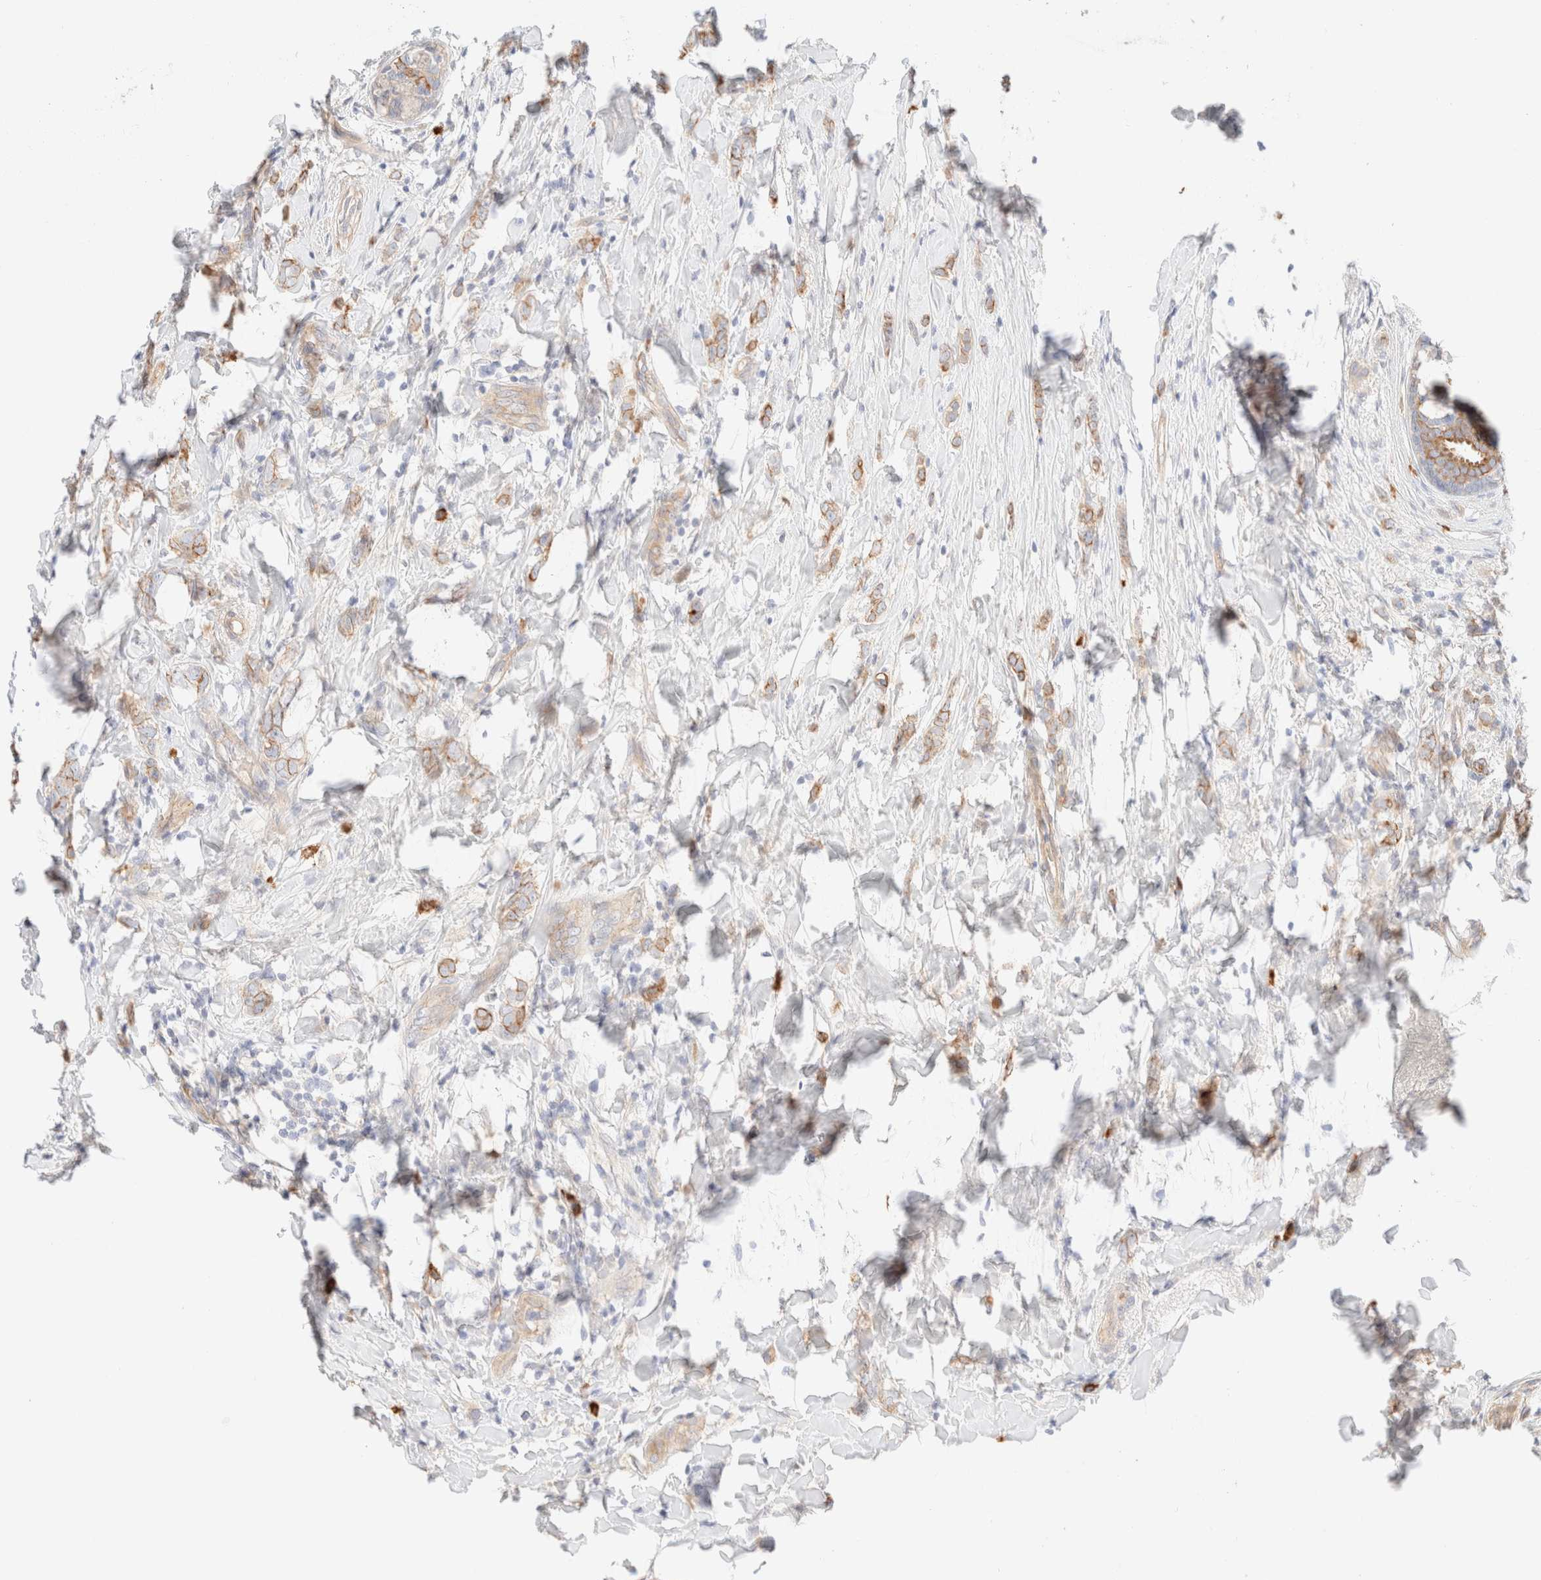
{"staining": {"intensity": "moderate", "quantity": ">75%", "location": "cytoplasmic/membranous"}, "tissue": "breast cancer", "cell_type": "Tumor cells", "image_type": "cancer", "snomed": [{"axis": "morphology", "description": "Normal tissue, NOS"}, {"axis": "morphology", "description": "Lobular carcinoma"}, {"axis": "topography", "description": "Breast"}], "caption": "Immunohistochemistry (IHC) staining of breast lobular carcinoma, which demonstrates medium levels of moderate cytoplasmic/membranous positivity in about >75% of tumor cells indicating moderate cytoplasmic/membranous protein expression. The staining was performed using DAB (3,3'-diaminobenzidine) (brown) for protein detection and nuclei were counterstained in hematoxylin (blue).", "gene": "NIBAN2", "patient": {"sex": "female", "age": 47}}